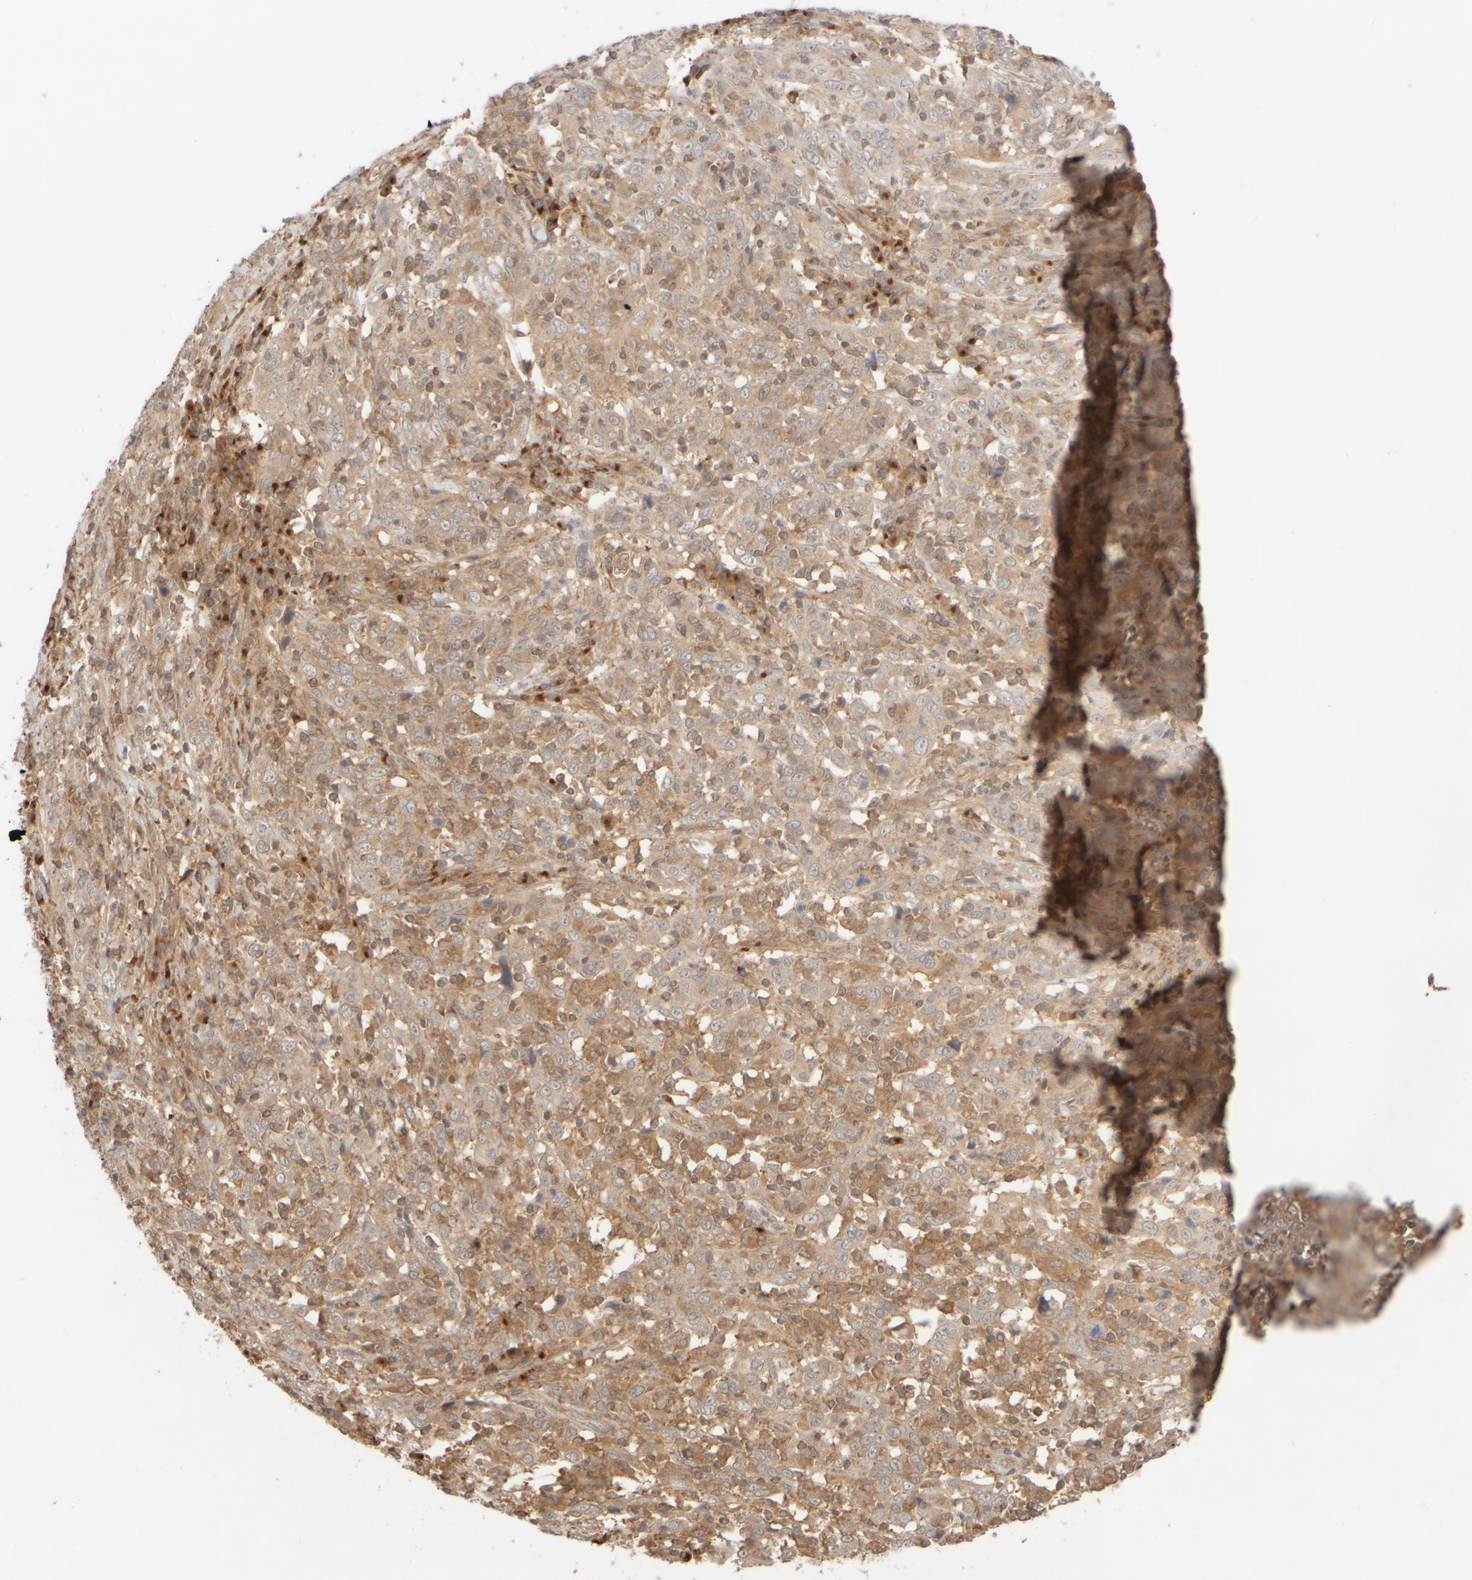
{"staining": {"intensity": "weak", "quantity": ">75%", "location": "cytoplasmic/membranous"}, "tissue": "cervical cancer", "cell_type": "Tumor cells", "image_type": "cancer", "snomed": [{"axis": "morphology", "description": "Squamous cell carcinoma, NOS"}, {"axis": "topography", "description": "Cervix"}], "caption": "IHC (DAB (3,3'-diaminobenzidine)) staining of human squamous cell carcinoma (cervical) displays weak cytoplasmic/membranous protein positivity in about >75% of tumor cells.", "gene": "RABEP1", "patient": {"sex": "female", "age": 46}}